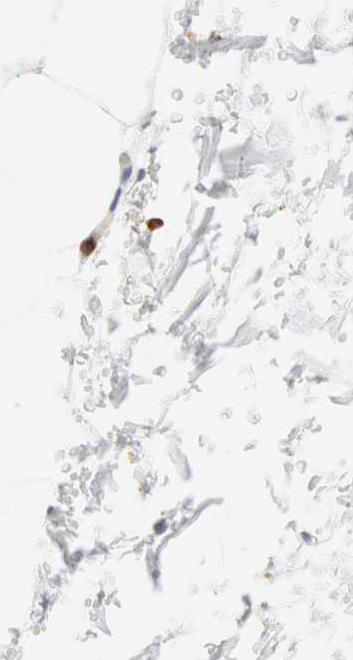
{"staining": {"intensity": "weak", "quantity": "25%-75%", "location": "cytoplasmic/membranous"}, "tissue": "adipose tissue", "cell_type": "Adipocytes", "image_type": "normal", "snomed": [{"axis": "morphology", "description": "Normal tissue, NOS"}, {"axis": "topography", "description": "Soft tissue"}], "caption": "Adipocytes reveal weak cytoplasmic/membranous staining in approximately 25%-75% of cells in unremarkable adipose tissue.", "gene": "PCDH7", "patient": {"sex": "male", "age": 72}}